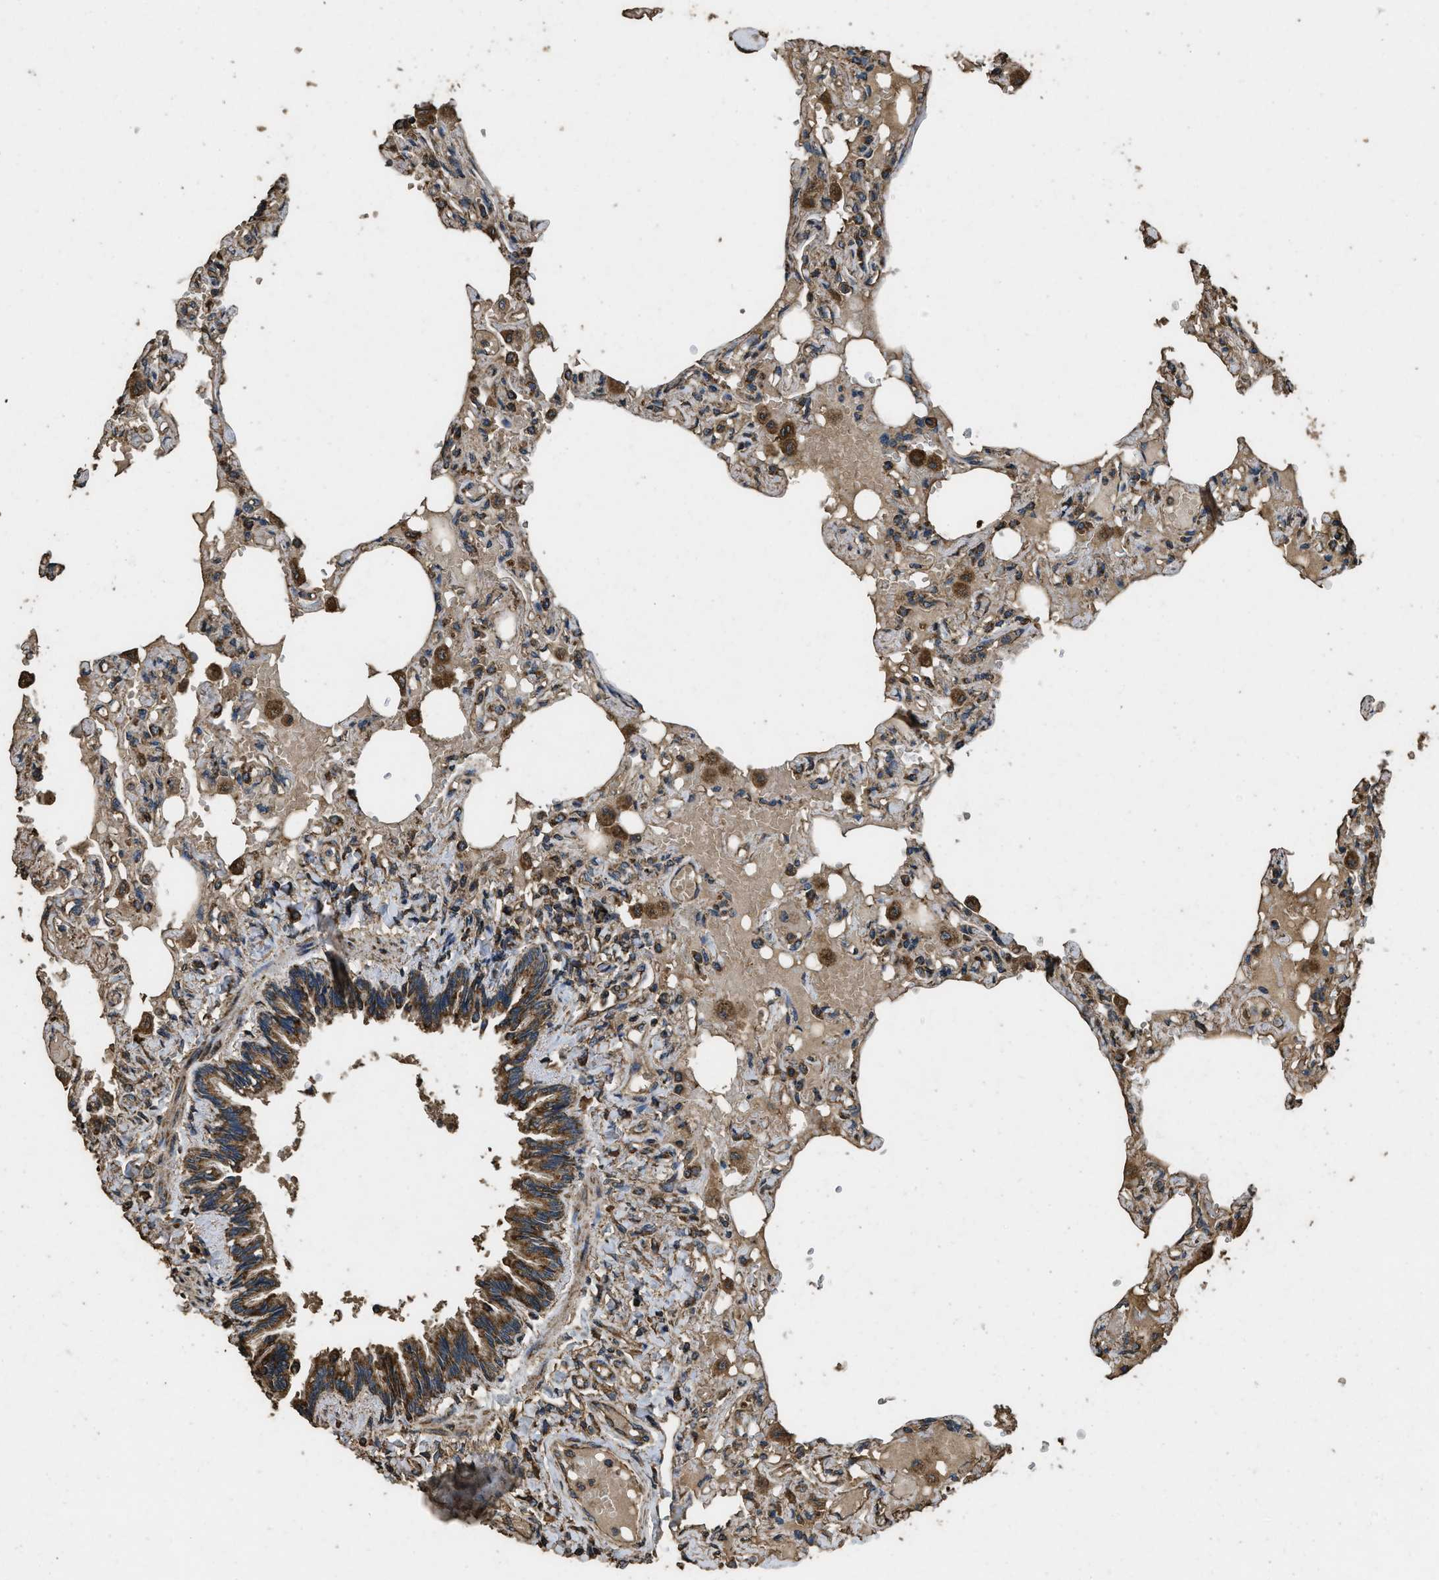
{"staining": {"intensity": "moderate", "quantity": ">75%", "location": "cytoplasmic/membranous"}, "tissue": "lung", "cell_type": "Alveolar cells", "image_type": "normal", "snomed": [{"axis": "morphology", "description": "Normal tissue, NOS"}, {"axis": "topography", "description": "Lung"}], "caption": "Human lung stained with a brown dye reveals moderate cytoplasmic/membranous positive positivity in approximately >75% of alveolar cells.", "gene": "CYRIA", "patient": {"sex": "male", "age": 21}}